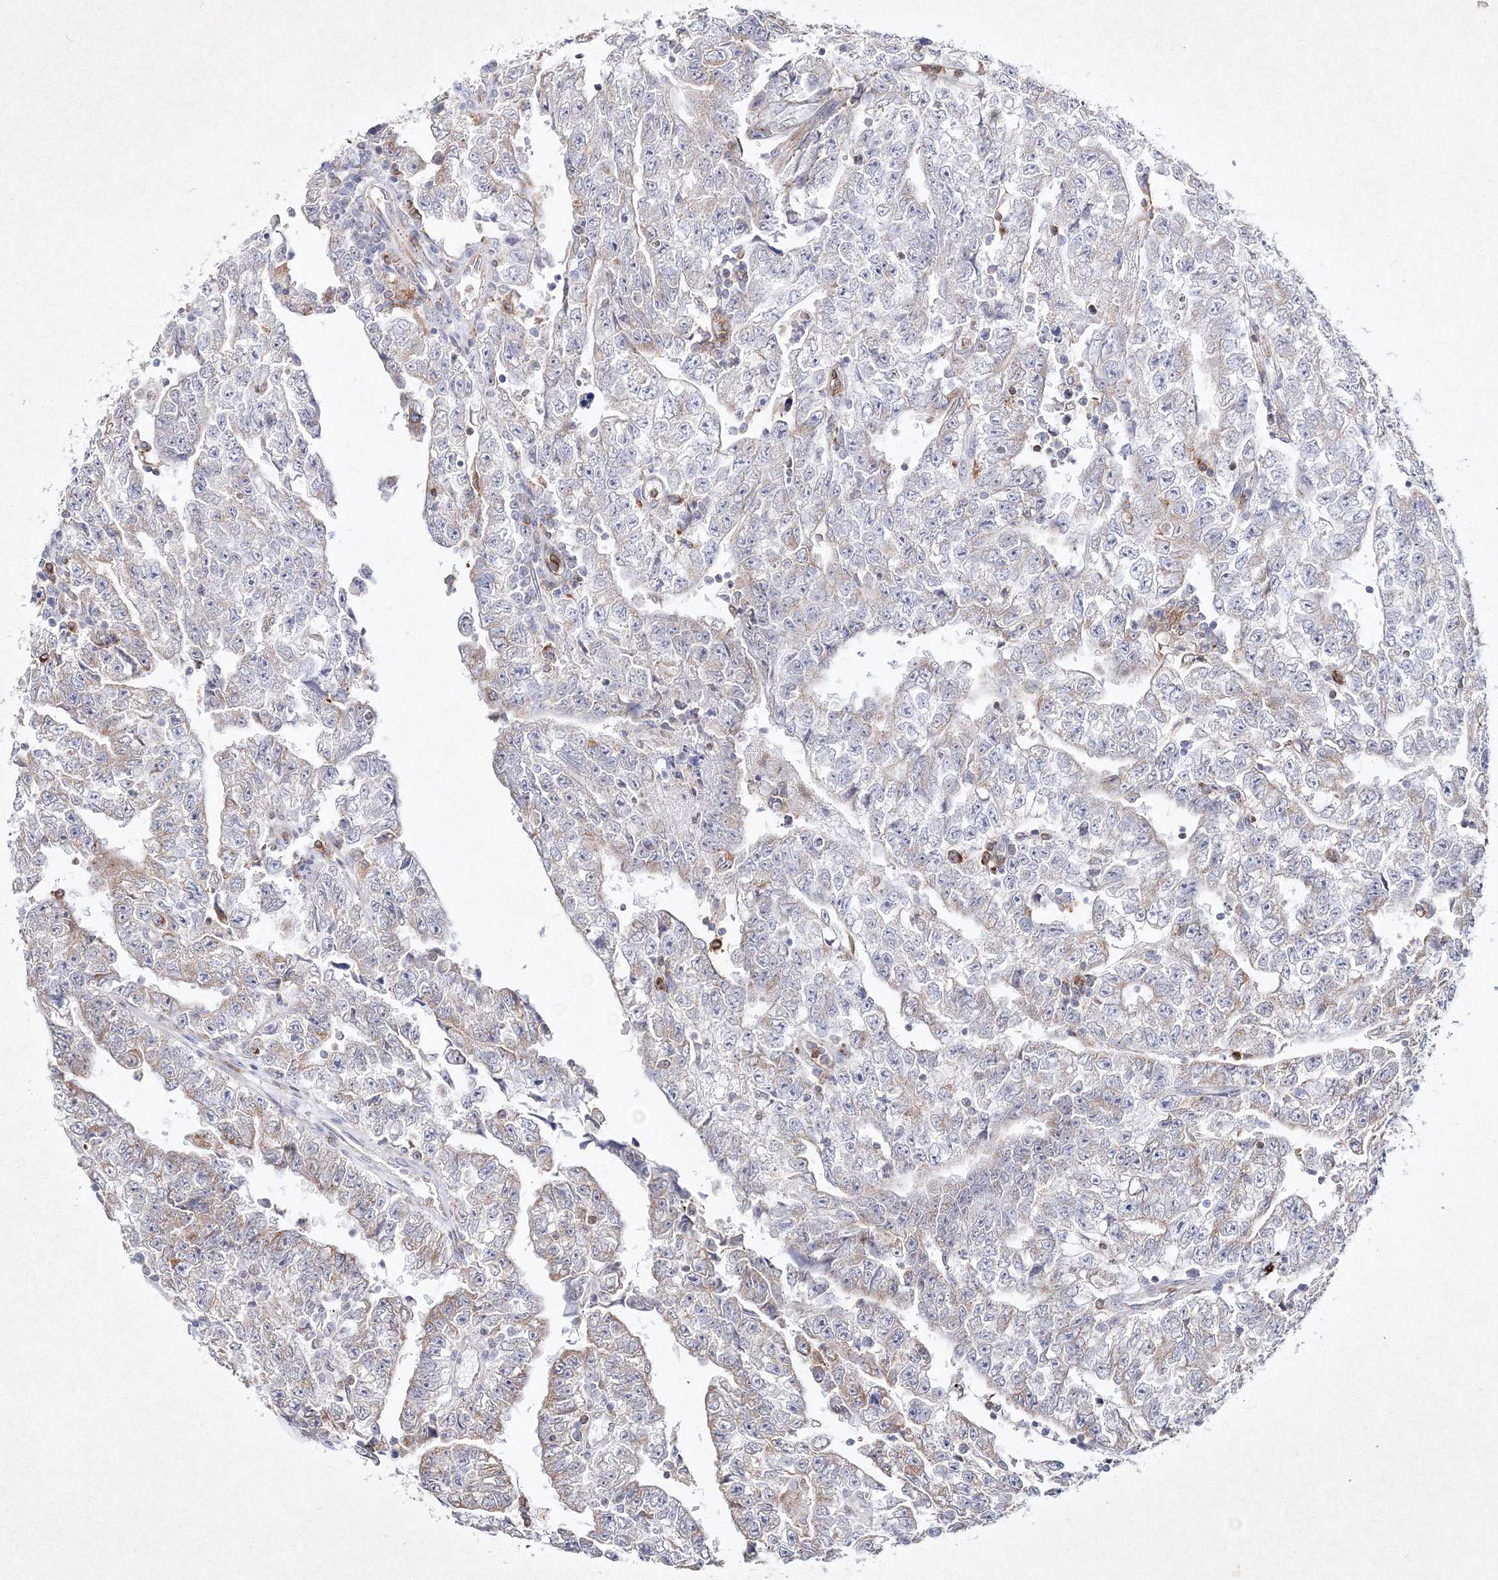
{"staining": {"intensity": "weak", "quantity": "<25%", "location": "cytoplasmic/membranous"}, "tissue": "testis cancer", "cell_type": "Tumor cells", "image_type": "cancer", "snomed": [{"axis": "morphology", "description": "Carcinoma, Embryonal, NOS"}, {"axis": "topography", "description": "Testis"}], "caption": "Immunohistochemical staining of testis cancer (embryonal carcinoma) demonstrates no significant expression in tumor cells. (DAB (3,3'-diaminobenzidine) immunohistochemistry, high magnification).", "gene": "HCST", "patient": {"sex": "male", "age": 25}}